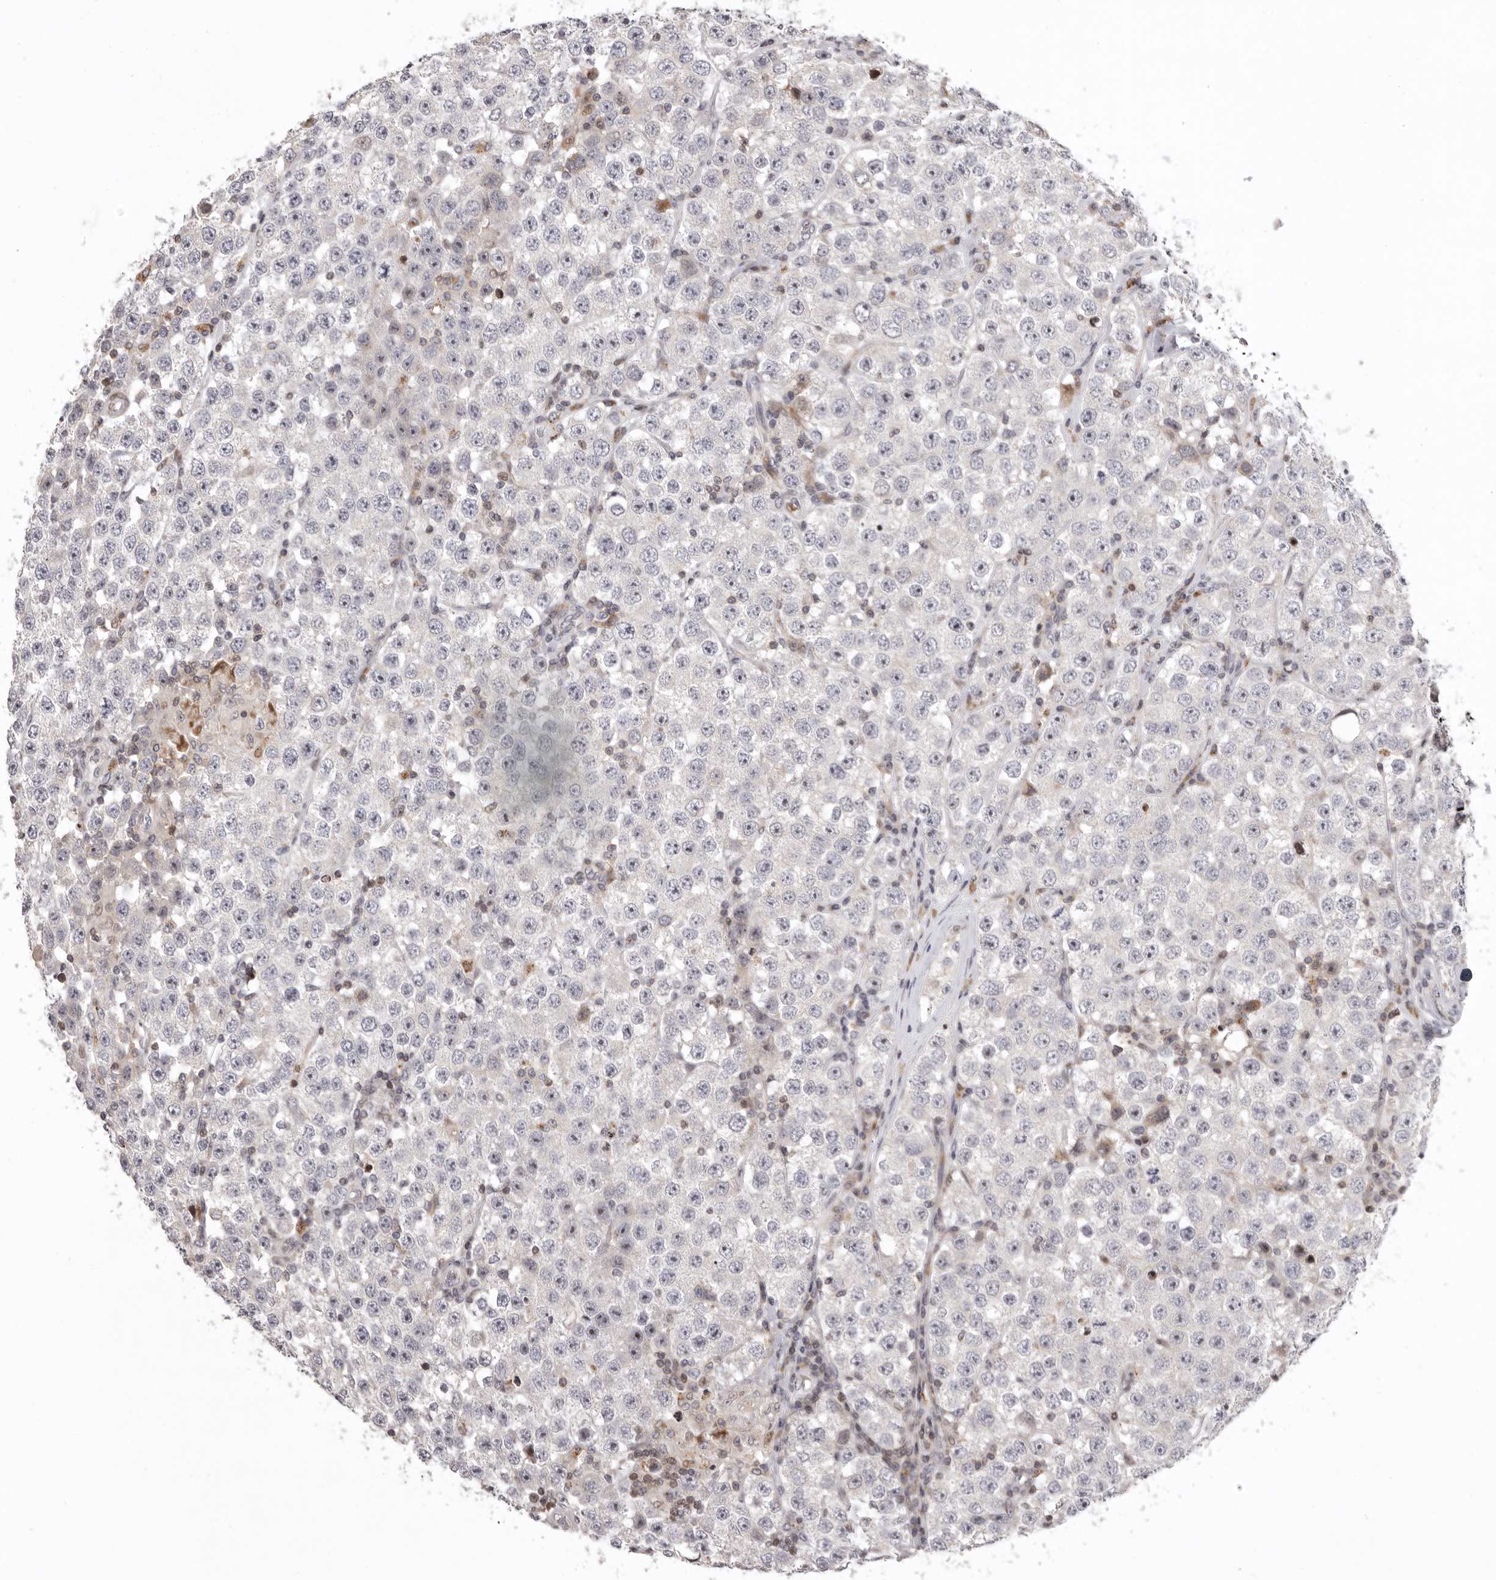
{"staining": {"intensity": "negative", "quantity": "none", "location": "none"}, "tissue": "testis cancer", "cell_type": "Tumor cells", "image_type": "cancer", "snomed": [{"axis": "morphology", "description": "Seminoma, NOS"}, {"axis": "topography", "description": "Testis"}], "caption": "An immunohistochemistry (IHC) histopathology image of testis seminoma is shown. There is no staining in tumor cells of testis seminoma.", "gene": "AZIN1", "patient": {"sex": "male", "age": 28}}